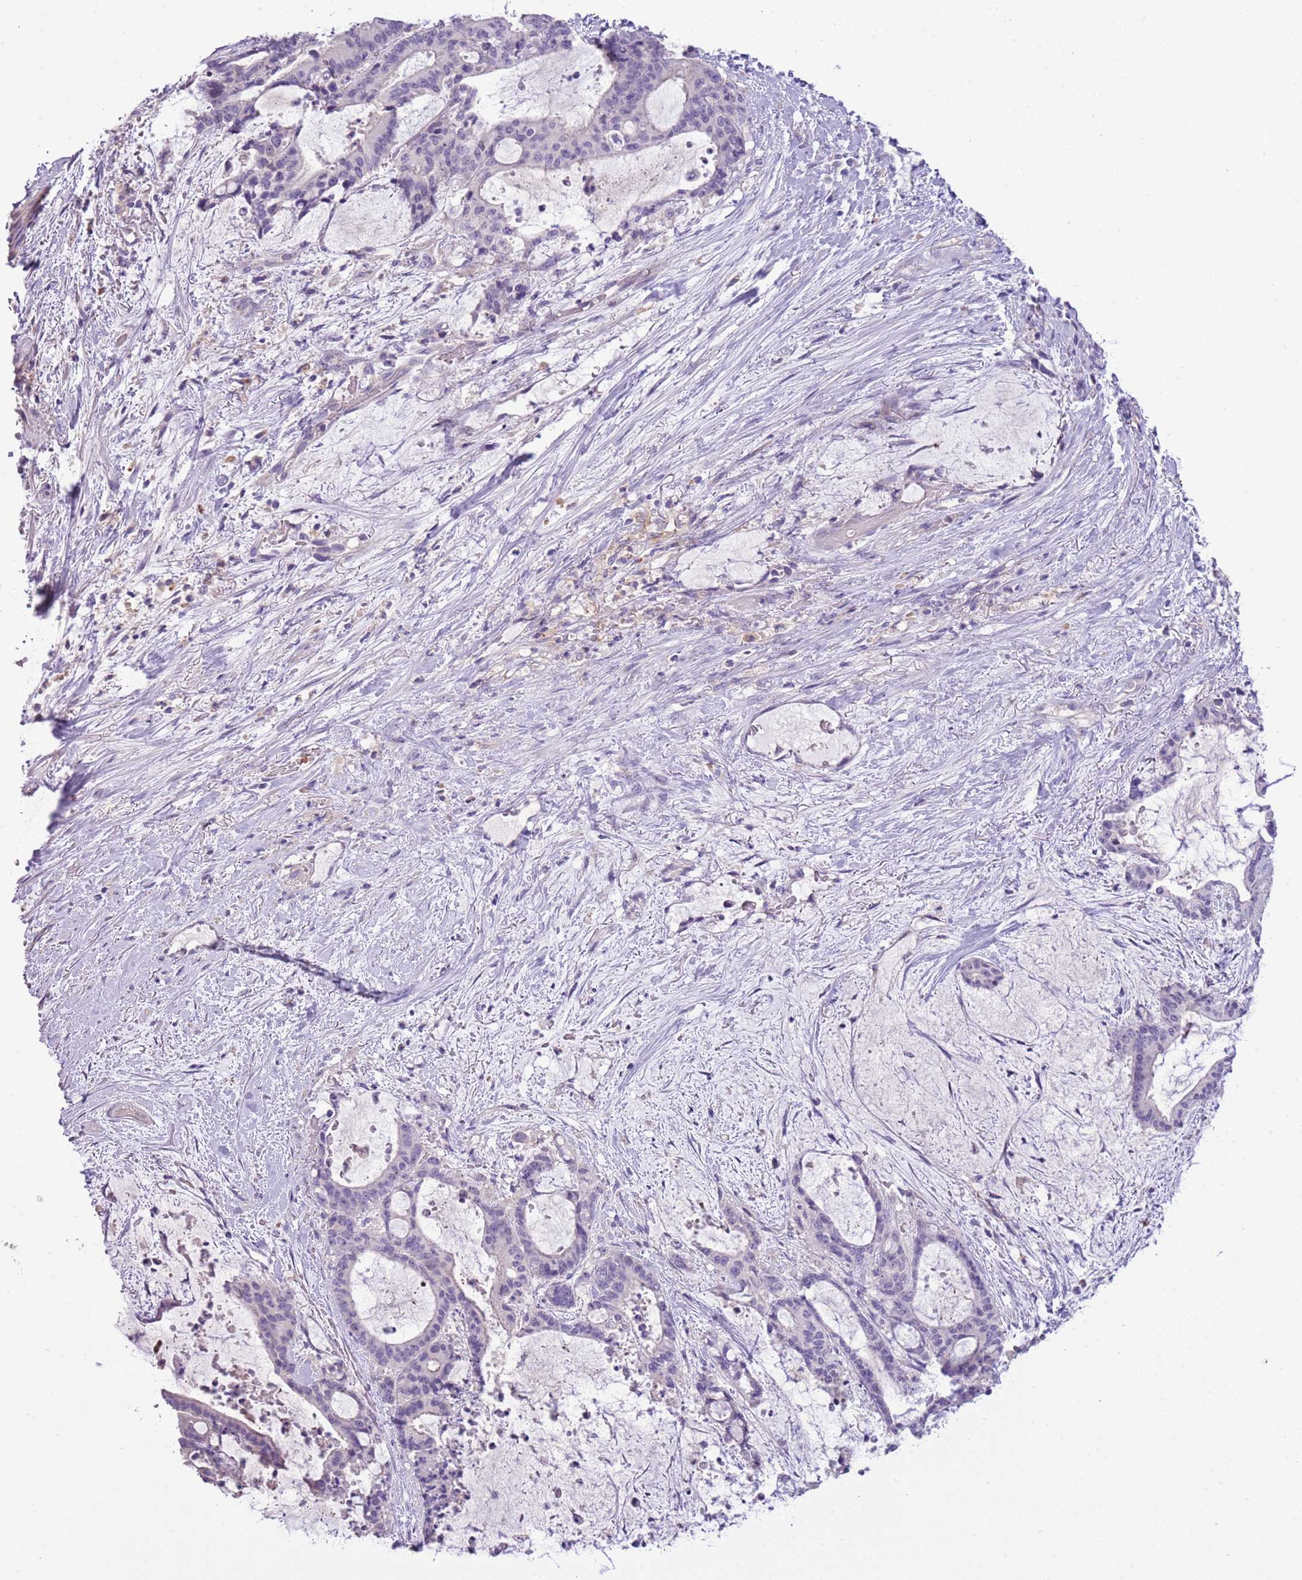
{"staining": {"intensity": "negative", "quantity": "none", "location": "none"}, "tissue": "liver cancer", "cell_type": "Tumor cells", "image_type": "cancer", "snomed": [{"axis": "morphology", "description": "Normal tissue, NOS"}, {"axis": "morphology", "description": "Cholangiocarcinoma"}, {"axis": "topography", "description": "Liver"}, {"axis": "topography", "description": "Peripheral nerve tissue"}], "caption": "The IHC image has no significant expression in tumor cells of liver cancer tissue.", "gene": "SCAMP5", "patient": {"sex": "female", "age": 73}}